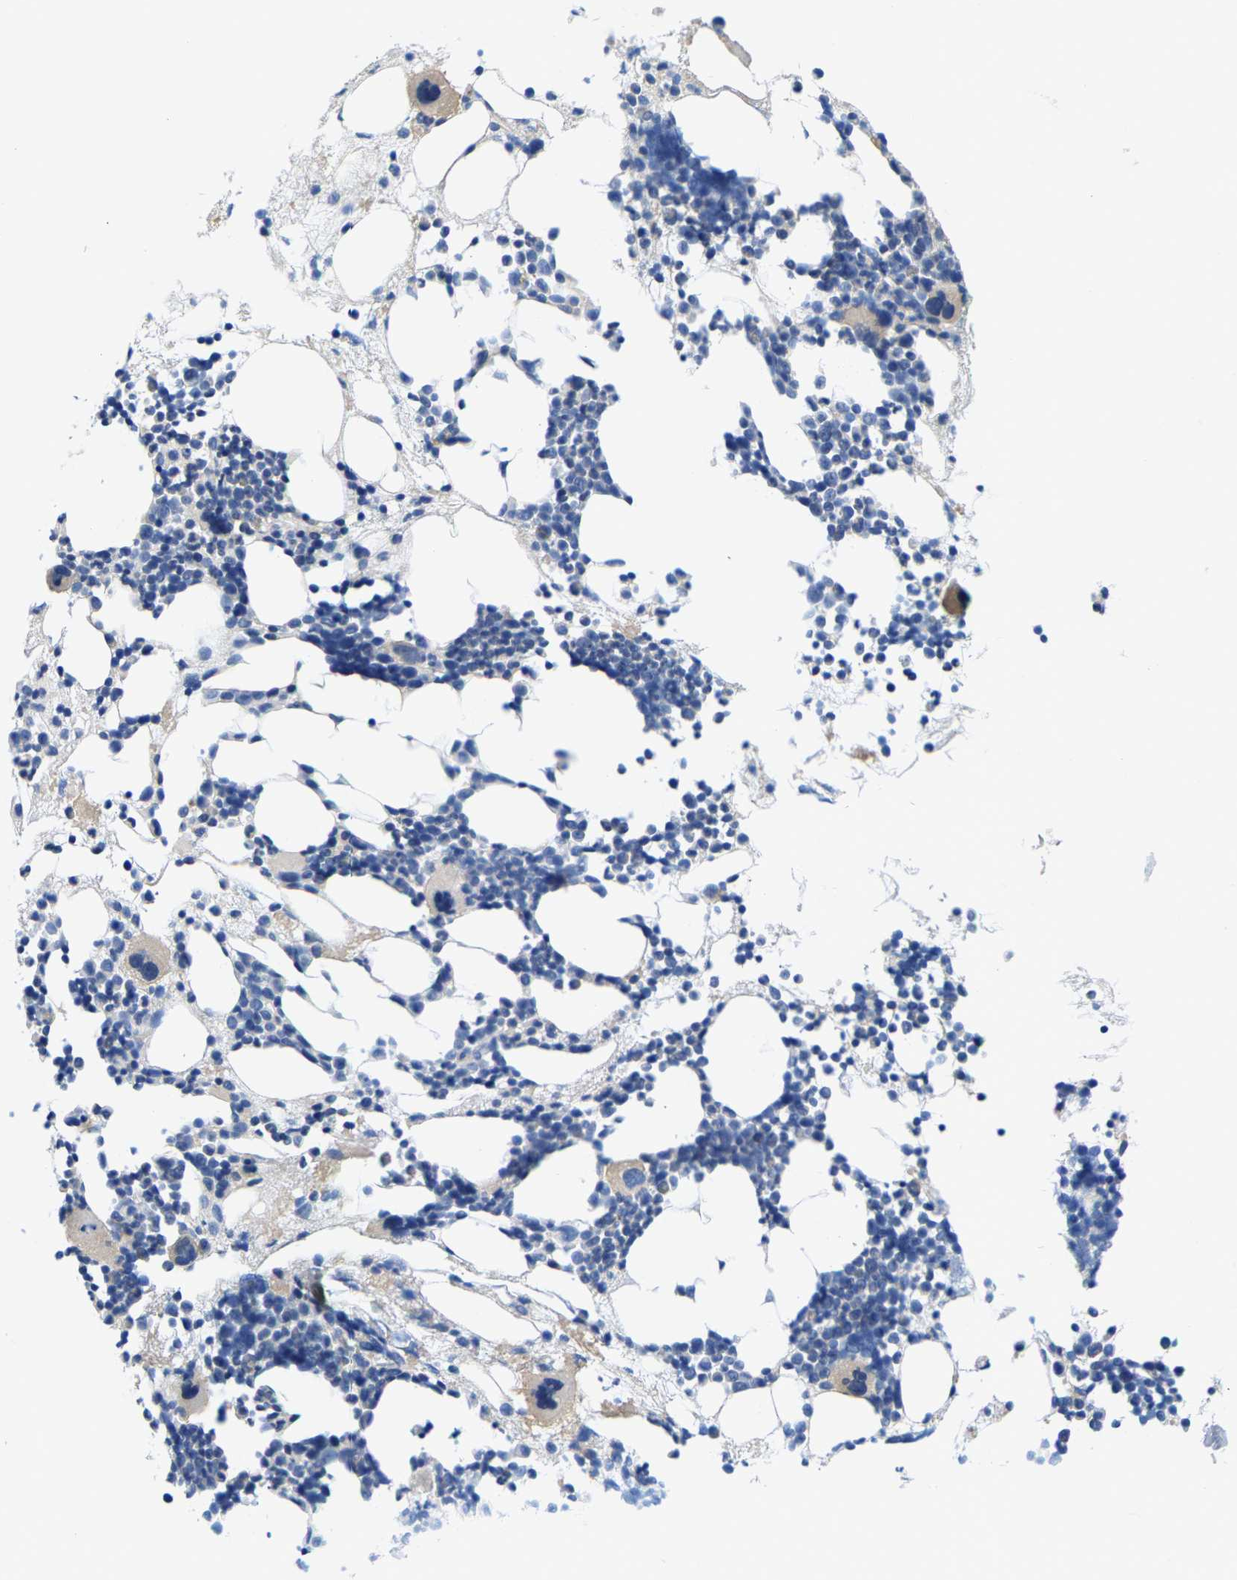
{"staining": {"intensity": "weak", "quantity": "<25%", "location": "cytoplasmic/membranous"}, "tissue": "bone marrow", "cell_type": "Hematopoietic cells", "image_type": "normal", "snomed": [{"axis": "morphology", "description": "Normal tissue, NOS"}, {"axis": "morphology", "description": "Inflammation, NOS"}, {"axis": "topography", "description": "Bone marrow"}], "caption": "Immunohistochemical staining of benign bone marrow reveals no significant positivity in hematopoietic cells. (DAB IHC visualized using brightfield microscopy, high magnification).", "gene": "DSCAM", "patient": {"sex": "female", "age": 81}}